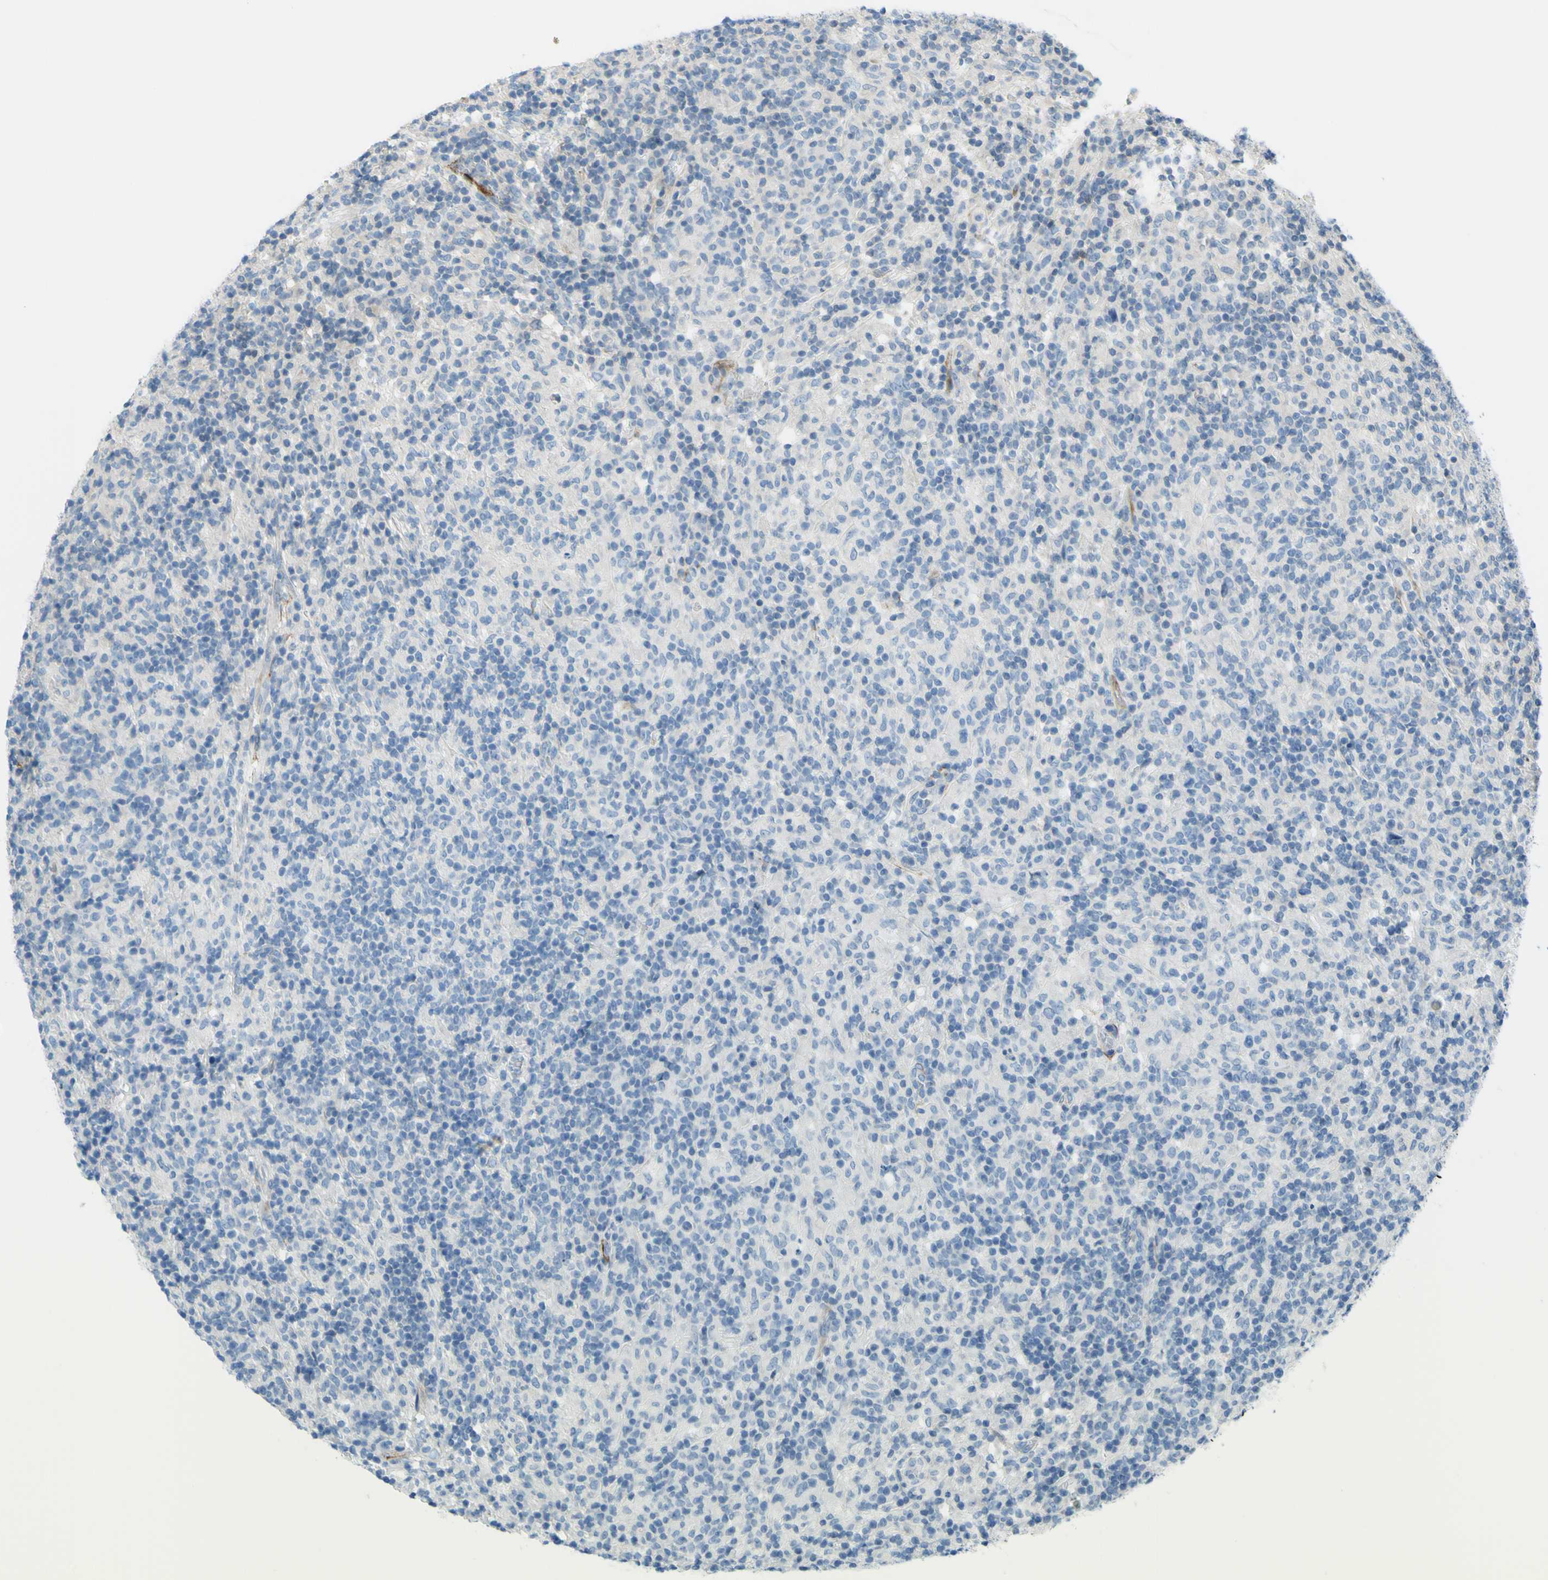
{"staining": {"intensity": "negative", "quantity": "none", "location": "none"}, "tissue": "lymphoma", "cell_type": "Tumor cells", "image_type": "cancer", "snomed": [{"axis": "morphology", "description": "Hodgkin's disease, NOS"}, {"axis": "topography", "description": "Lymph node"}], "caption": "Immunohistochemistry (IHC) image of neoplastic tissue: lymphoma stained with DAB (3,3'-diaminobenzidine) exhibits no significant protein staining in tumor cells.", "gene": "PRRG2", "patient": {"sex": "male", "age": 70}}